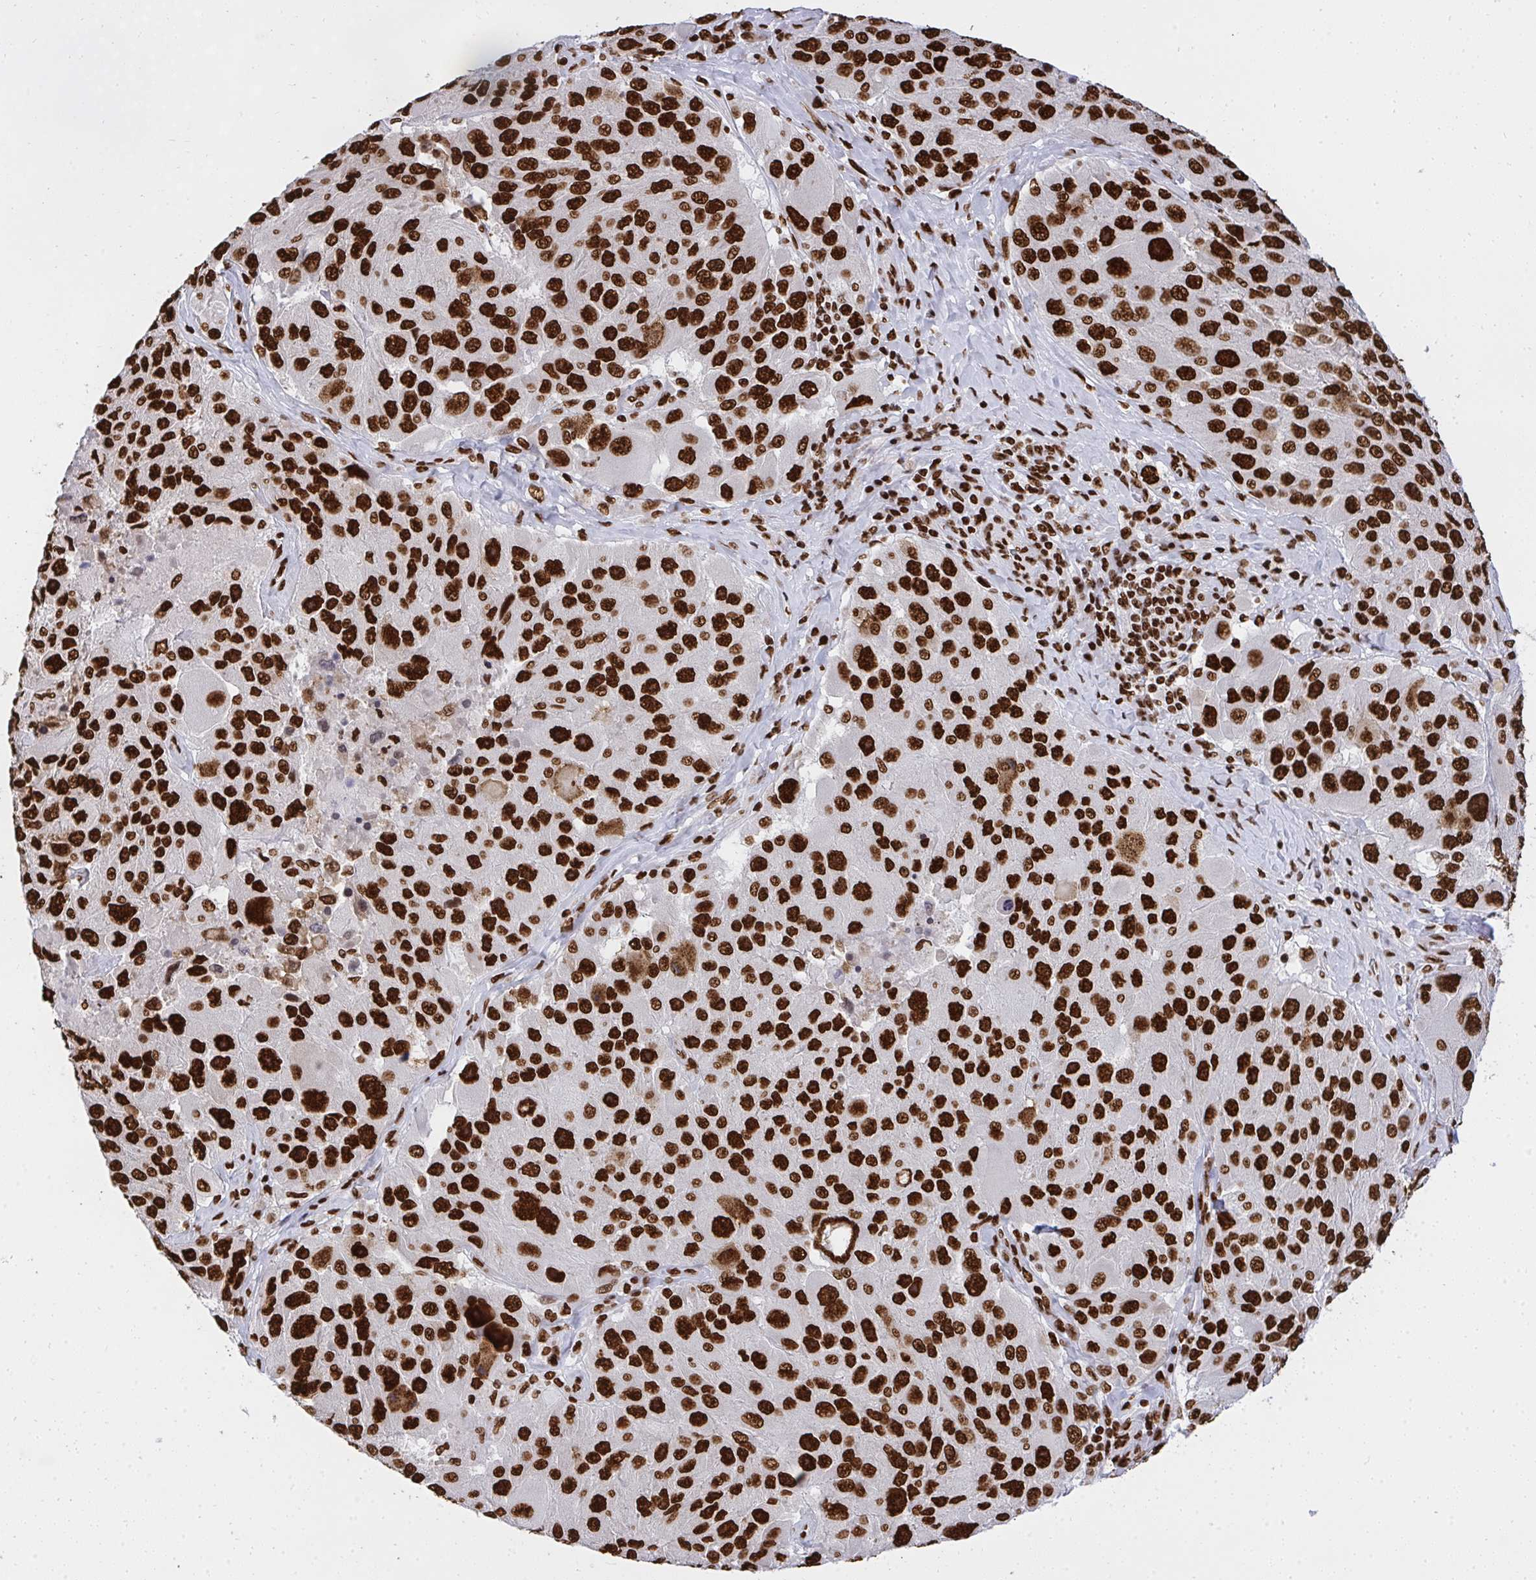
{"staining": {"intensity": "strong", "quantity": ">75%", "location": "nuclear"}, "tissue": "melanoma", "cell_type": "Tumor cells", "image_type": "cancer", "snomed": [{"axis": "morphology", "description": "Malignant melanoma, Metastatic site"}, {"axis": "topography", "description": "Lymph node"}], "caption": "Immunohistochemical staining of human malignant melanoma (metastatic site) reveals high levels of strong nuclear protein expression in about >75% of tumor cells. (IHC, brightfield microscopy, high magnification).", "gene": "HNRNPL", "patient": {"sex": "male", "age": 62}}